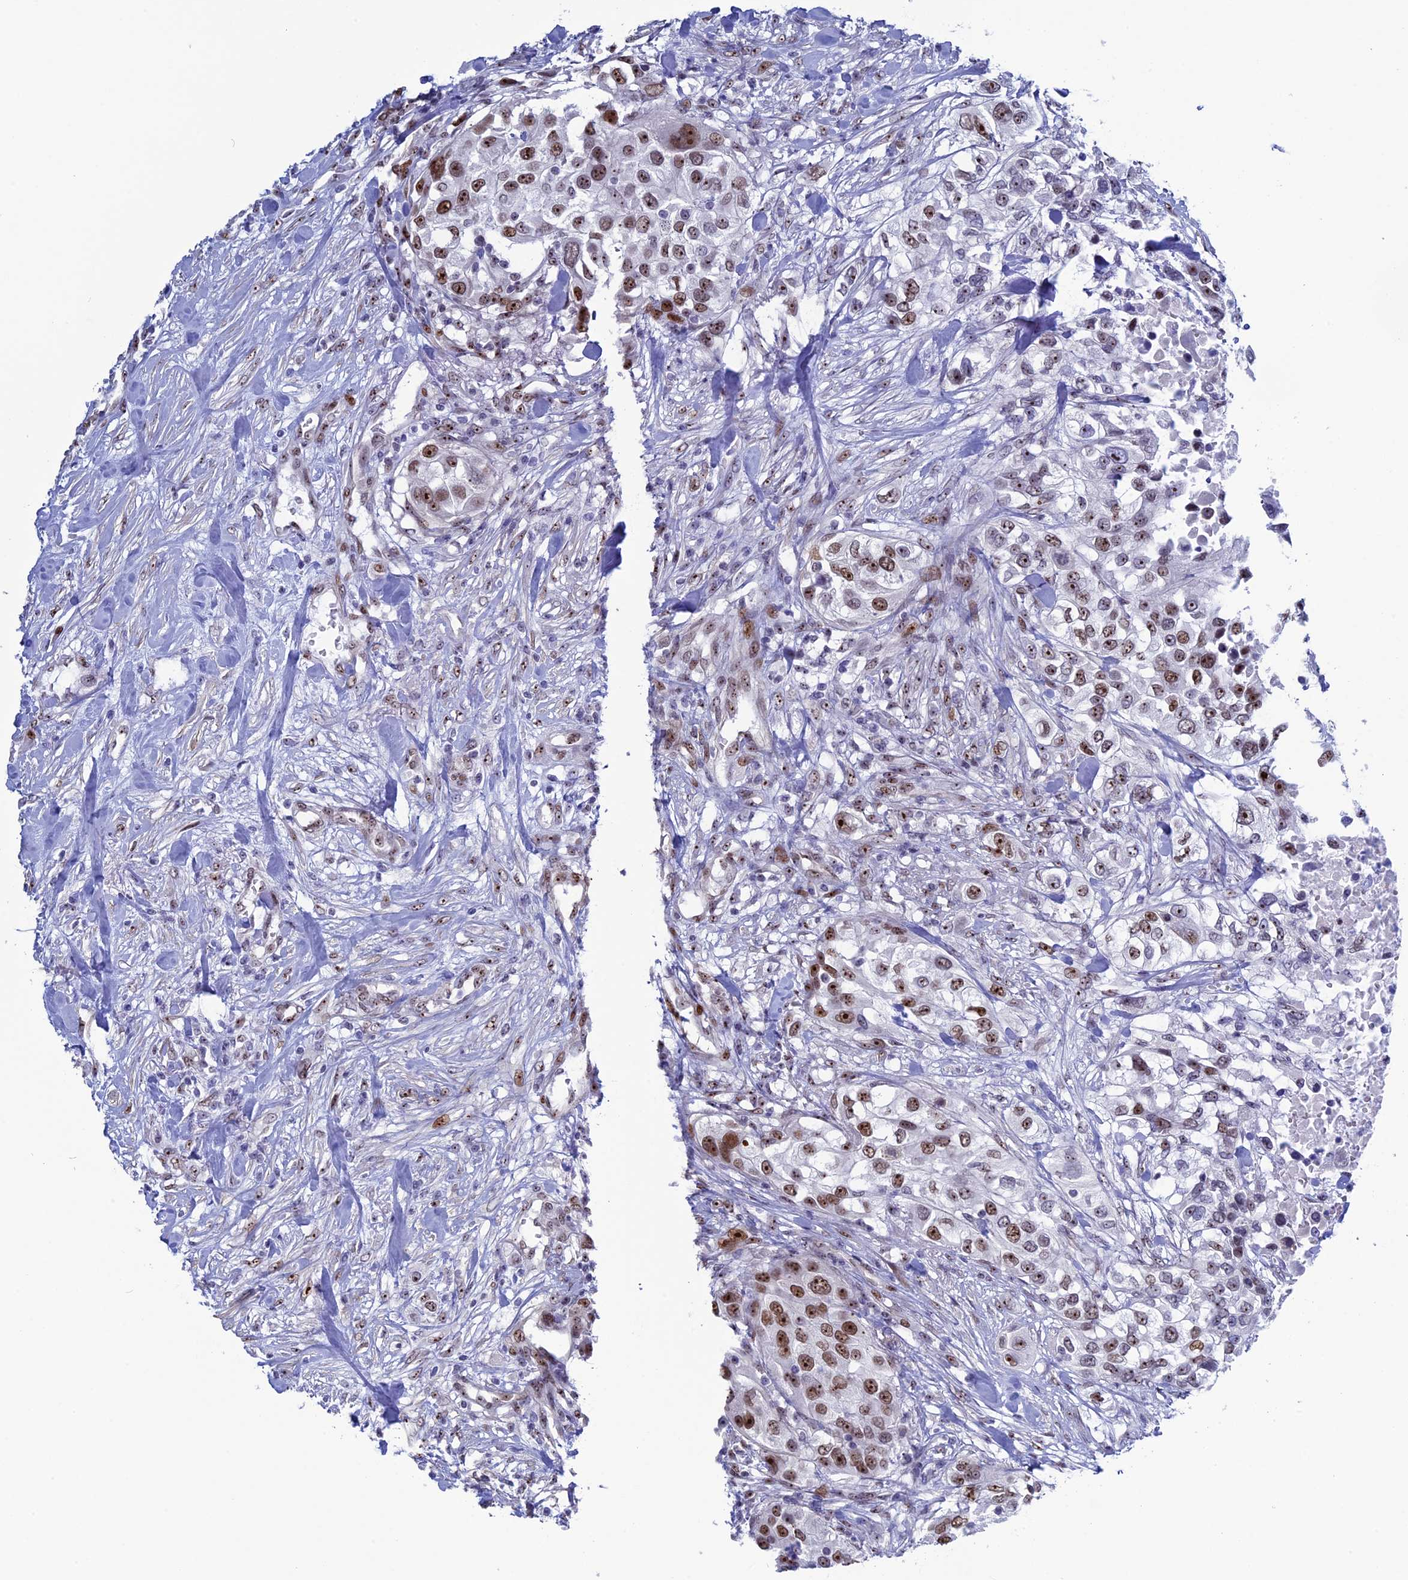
{"staining": {"intensity": "moderate", "quantity": ">75%", "location": "nuclear"}, "tissue": "urothelial cancer", "cell_type": "Tumor cells", "image_type": "cancer", "snomed": [{"axis": "morphology", "description": "Urothelial carcinoma, High grade"}, {"axis": "topography", "description": "Urinary bladder"}], "caption": "IHC (DAB (3,3'-diaminobenzidine)) staining of human urothelial cancer demonstrates moderate nuclear protein expression in approximately >75% of tumor cells. (Stains: DAB (3,3'-diaminobenzidine) in brown, nuclei in blue, Microscopy: brightfield microscopy at high magnification).", "gene": "CCDC86", "patient": {"sex": "female", "age": 80}}